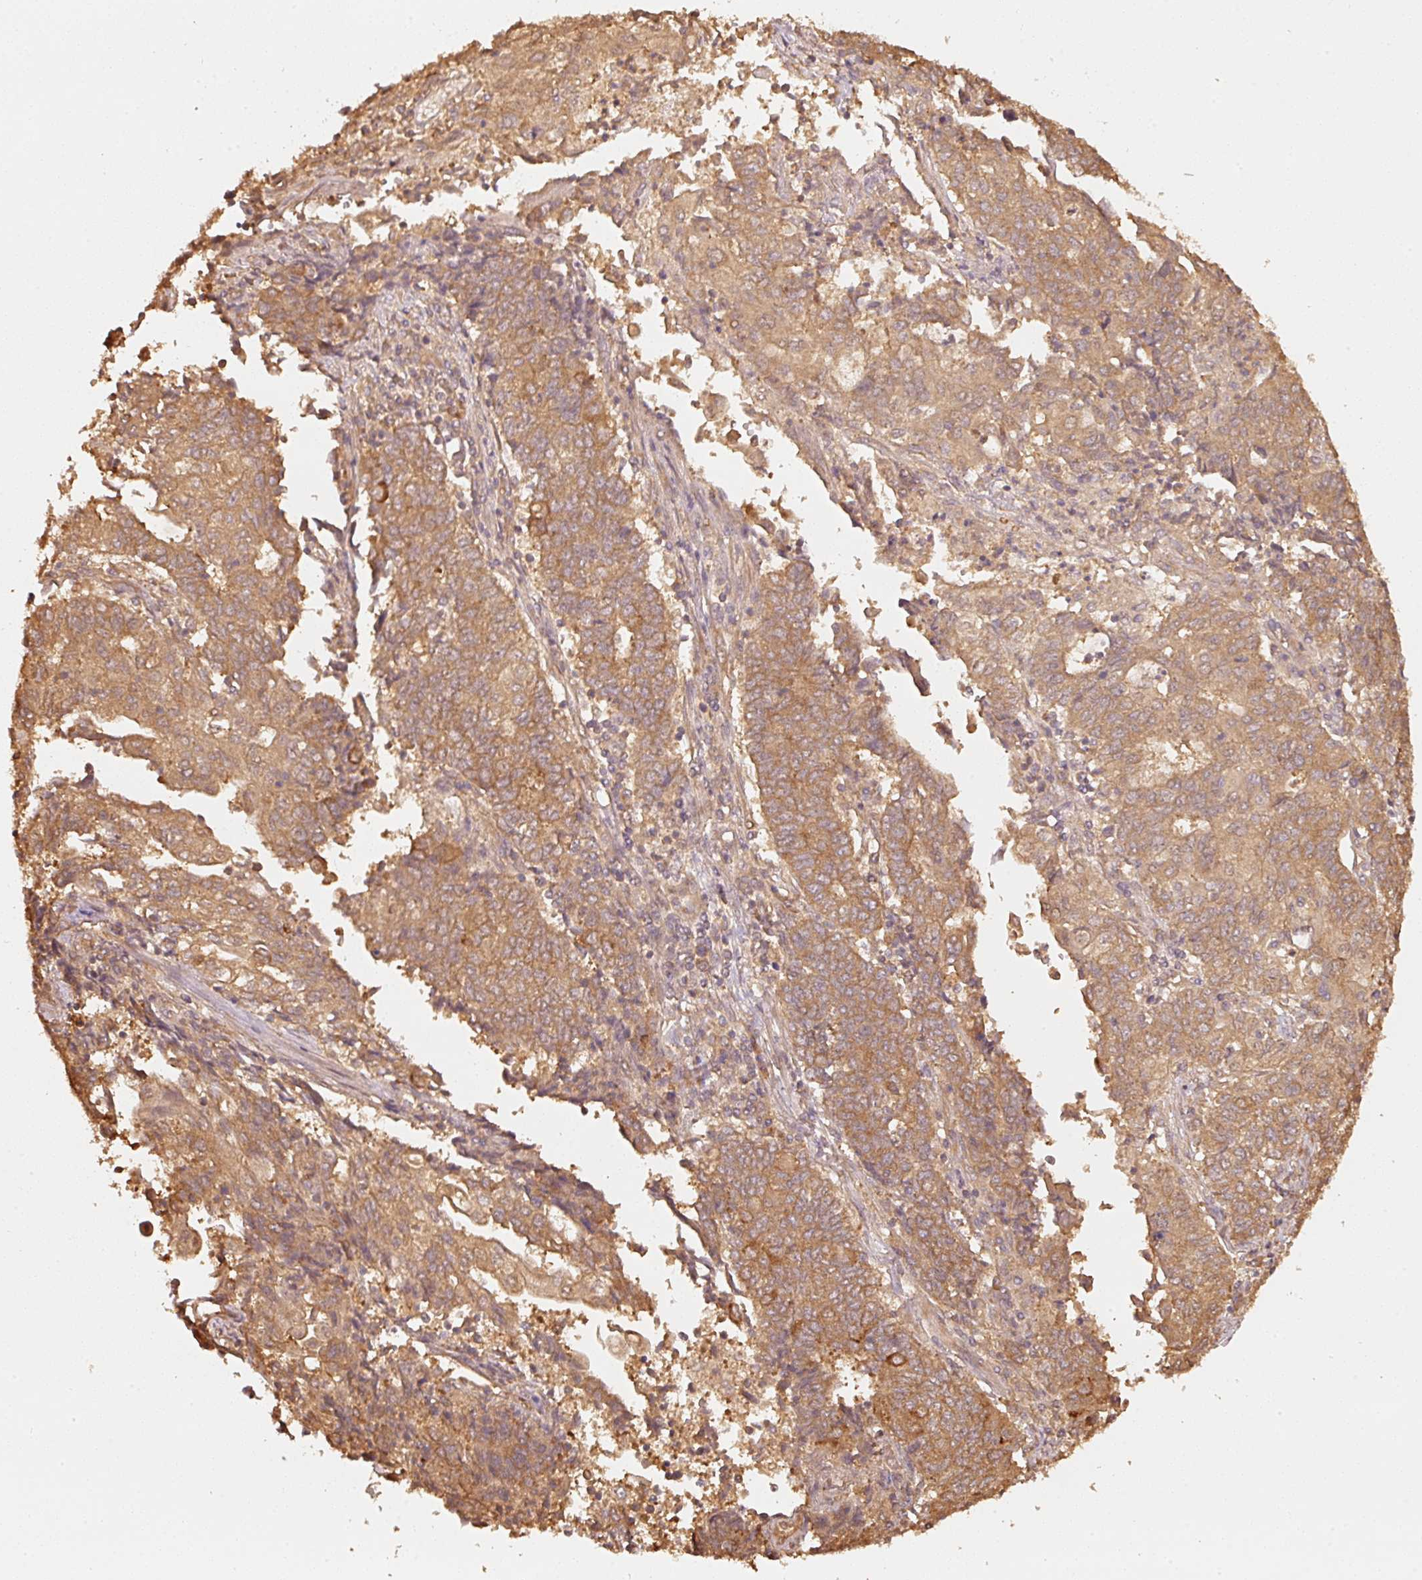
{"staining": {"intensity": "moderate", "quantity": ">75%", "location": "cytoplasmic/membranous"}, "tissue": "endometrial cancer", "cell_type": "Tumor cells", "image_type": "cancer", "snomed": [{"axis": "morphology", "description": "Adenocarcinoma, NOS"}, {"axis": "topography", "description": "Endometrium"}], "caption": "Protein staining of adenocarcinoma (endometrial) tissue reveals moderate cytoplasmic/membranous positivity in about >75% of tumor cells.", "gene": "STAU1", "patient": {"sex": "female", "age": 54}}